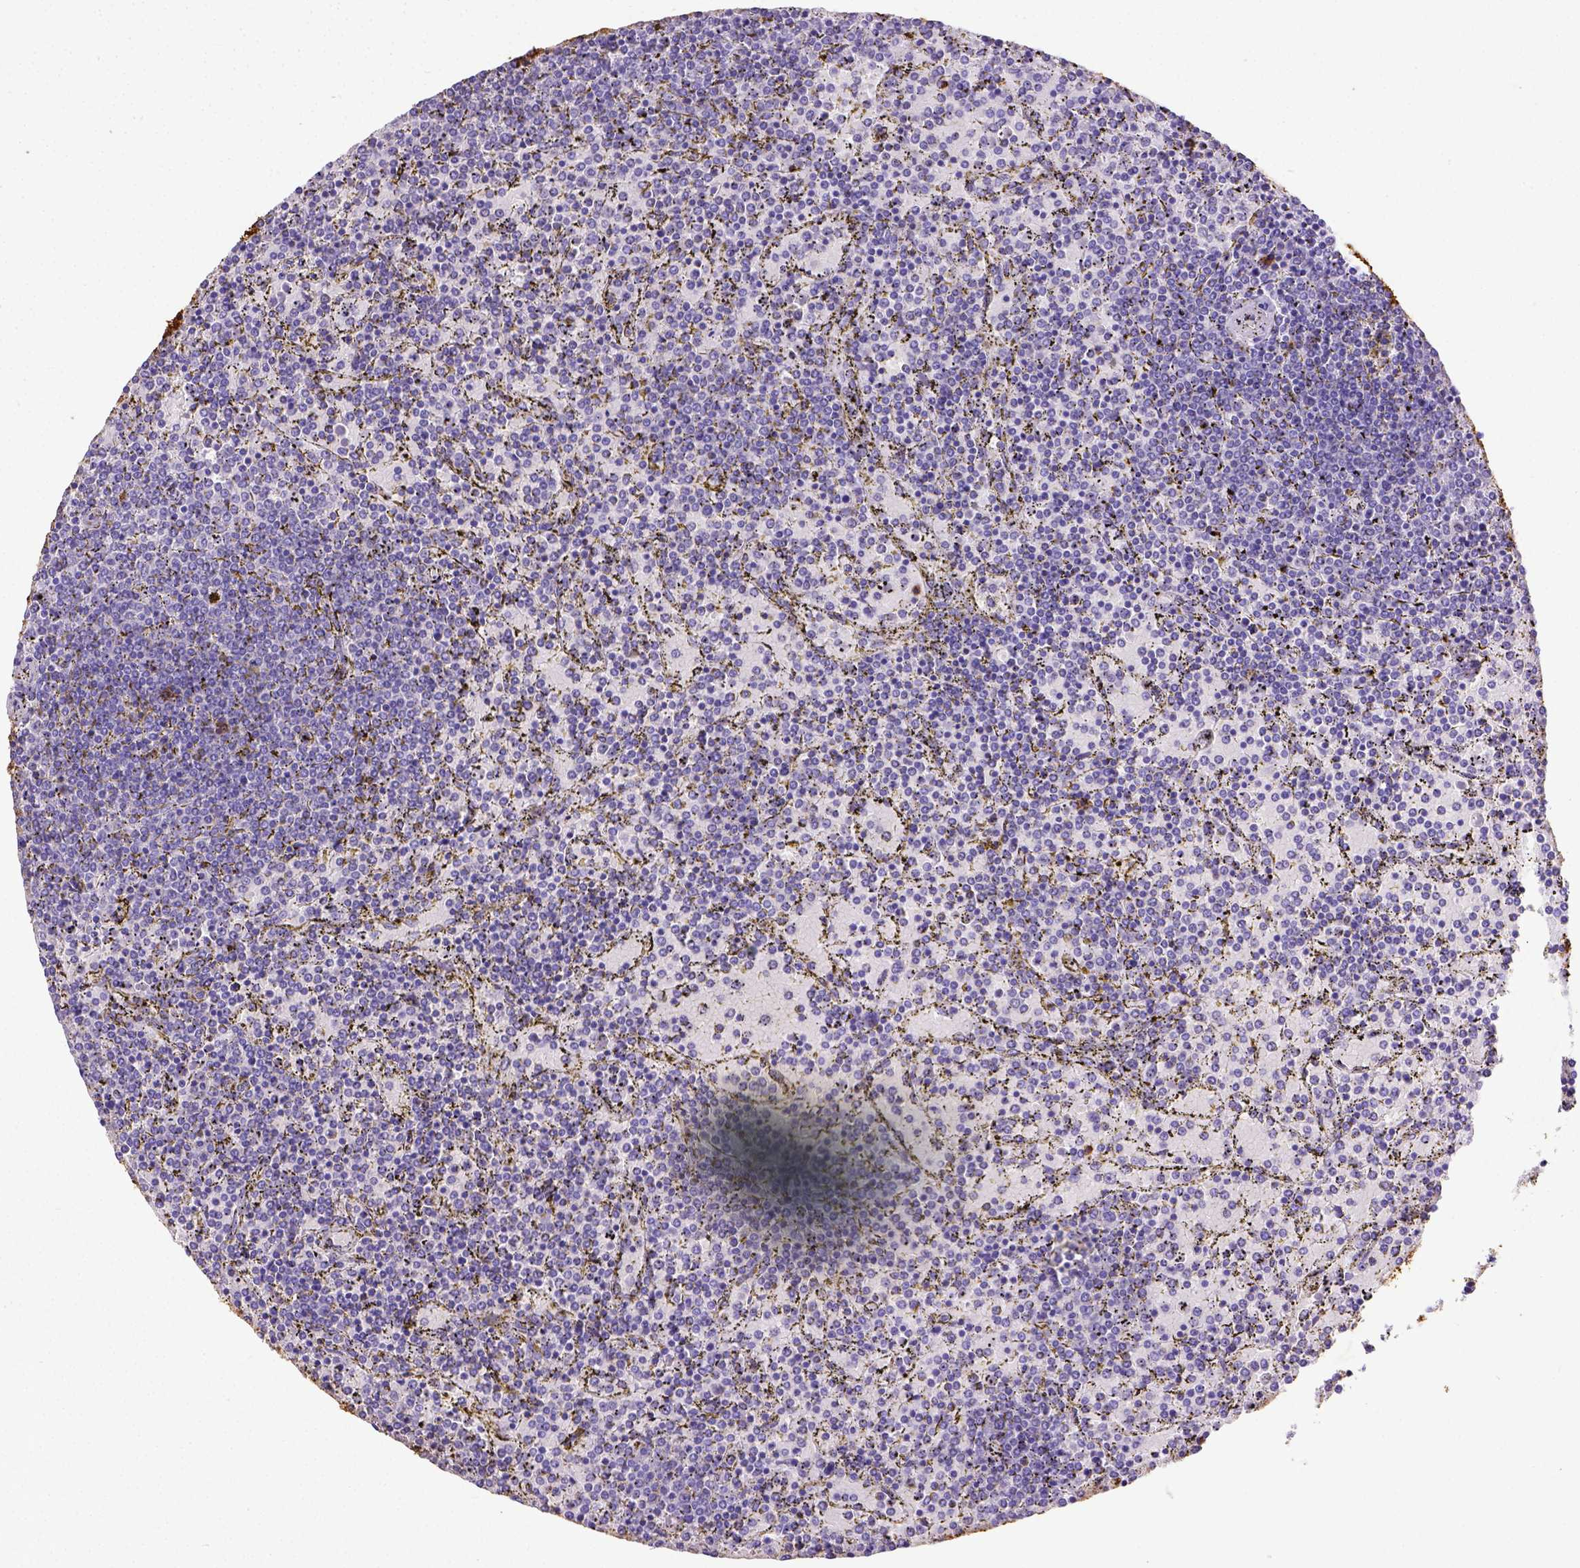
{"staining": {"intensity": "negative", "quantity": "none", "location": "none"}, "tissue": "lymphoma", "cell_type": "Tumor cells", "image_type": "cancer", "snomed": [{"axis": "morphology", "description": "Malignant lymphoma, non-Hodgkin's type, Low grade"}, {"axis": "topography", "description": "Spleen"}], "caption": "This micrograph is of low-grade malignant lymphoma, non-Hodgkin's type stained with immunohistochemistry (IHC) to label a protein in brown with the nuclei are counter-stained blue. There is no positivity in tumor cells.", "gene": "B3GAT1", "patient": {"sex": "female", "age": 77}}